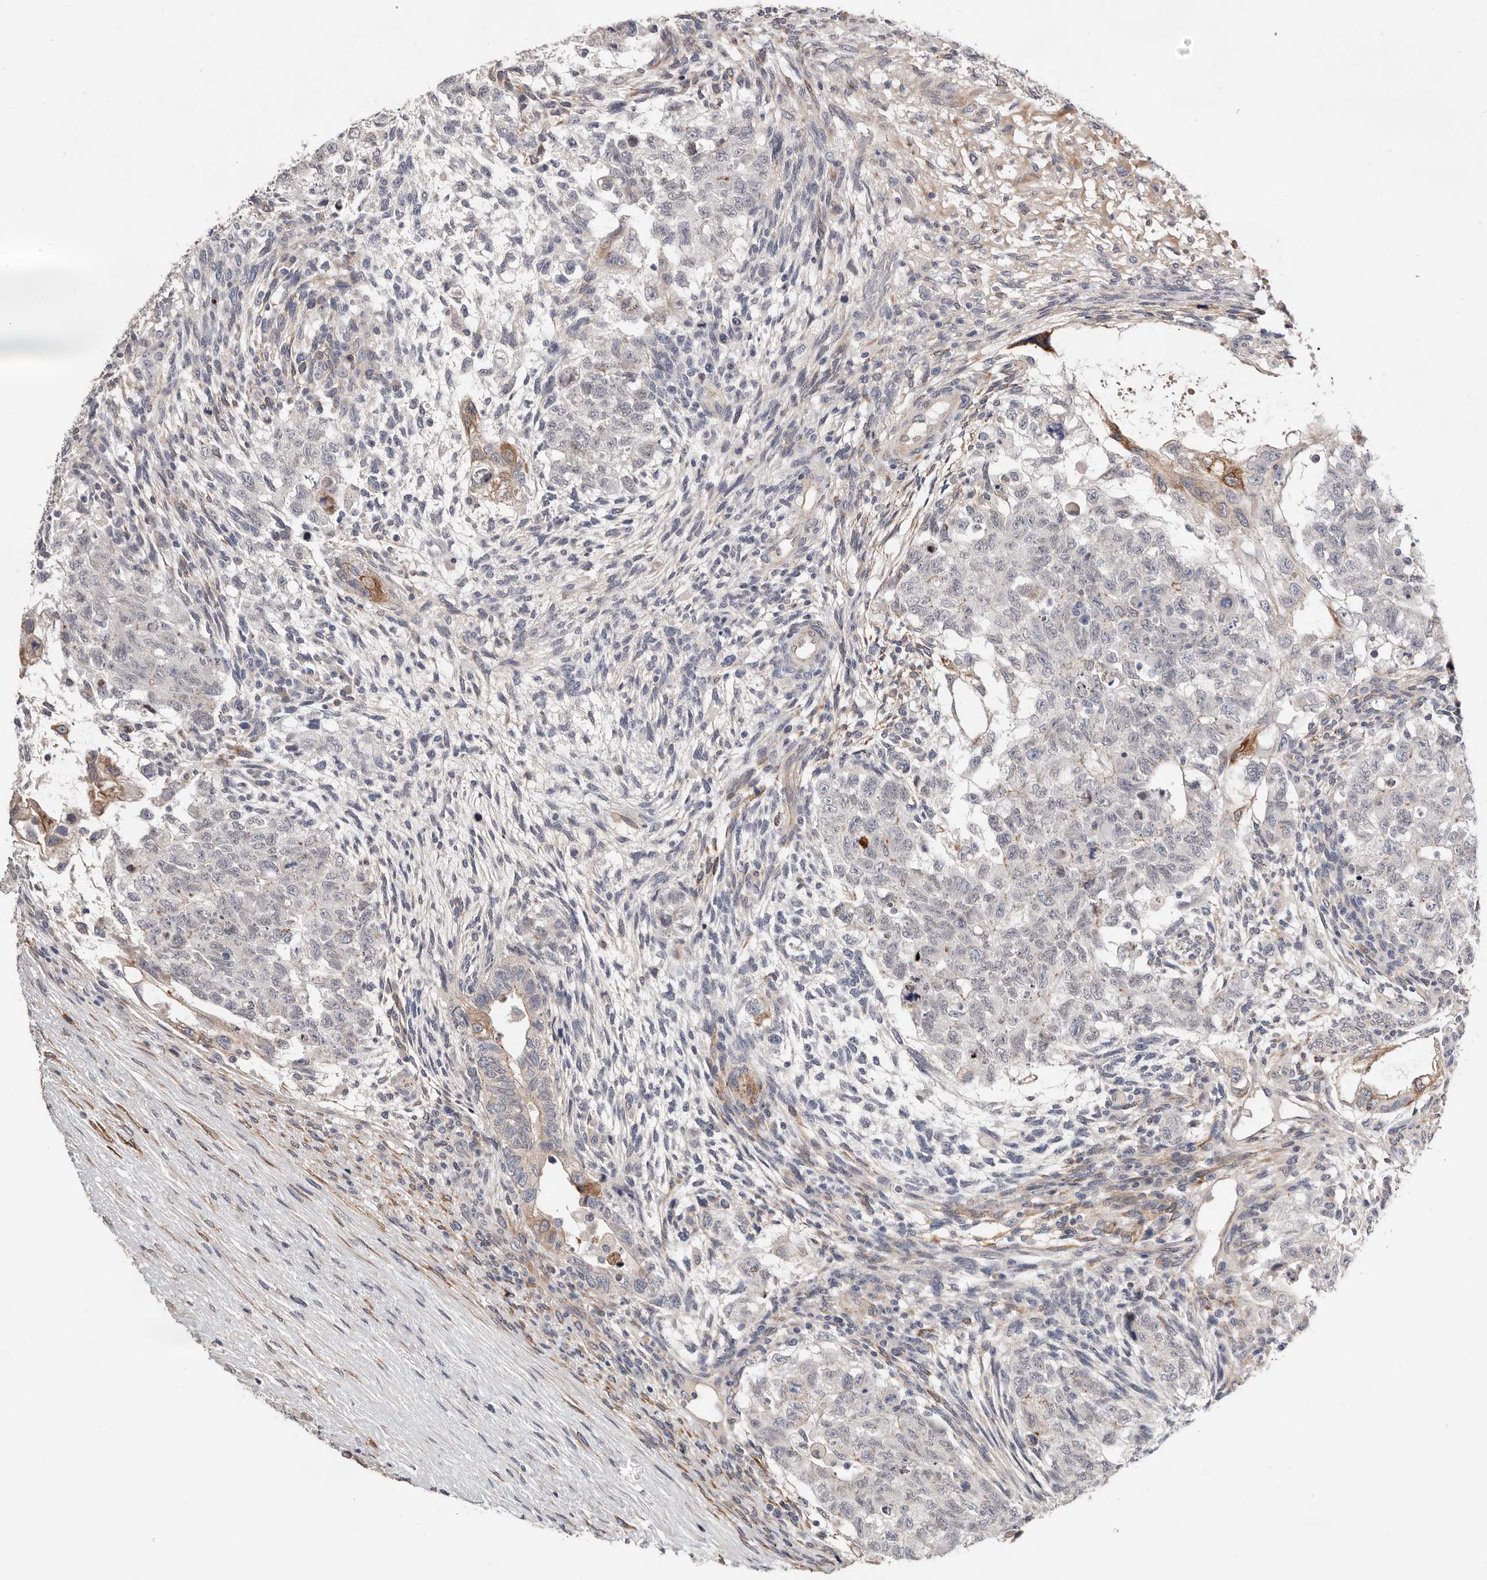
{"staining": {"intensity": "negative", "quantity": "none", "location": "none"}, "tissue": "testis cancer", "cell_type": "Tumor cells", "image_type": "cancer", "snomed": [{"axis": "morphology", "description": "Normal tissue, NOS"}, {"axis": "morphology", "description": "Carcinoma, Embryonal, NOS"}, {"axis": "topography", "description": "Testis"}], "caption": "A photomicrograph of testis cancer (embryonal carcinoma) stained for a protein displays no brown staining in tumor cells. Brightfield microscopy of immunohistochemistry (IHC) stained with DAB (3,3'-diaminobenzidine) (brown) and hematoxylin (blue), captured at high magnification.", "gene": "USH1C", "patient": {"sex": "male", "age": 36}}